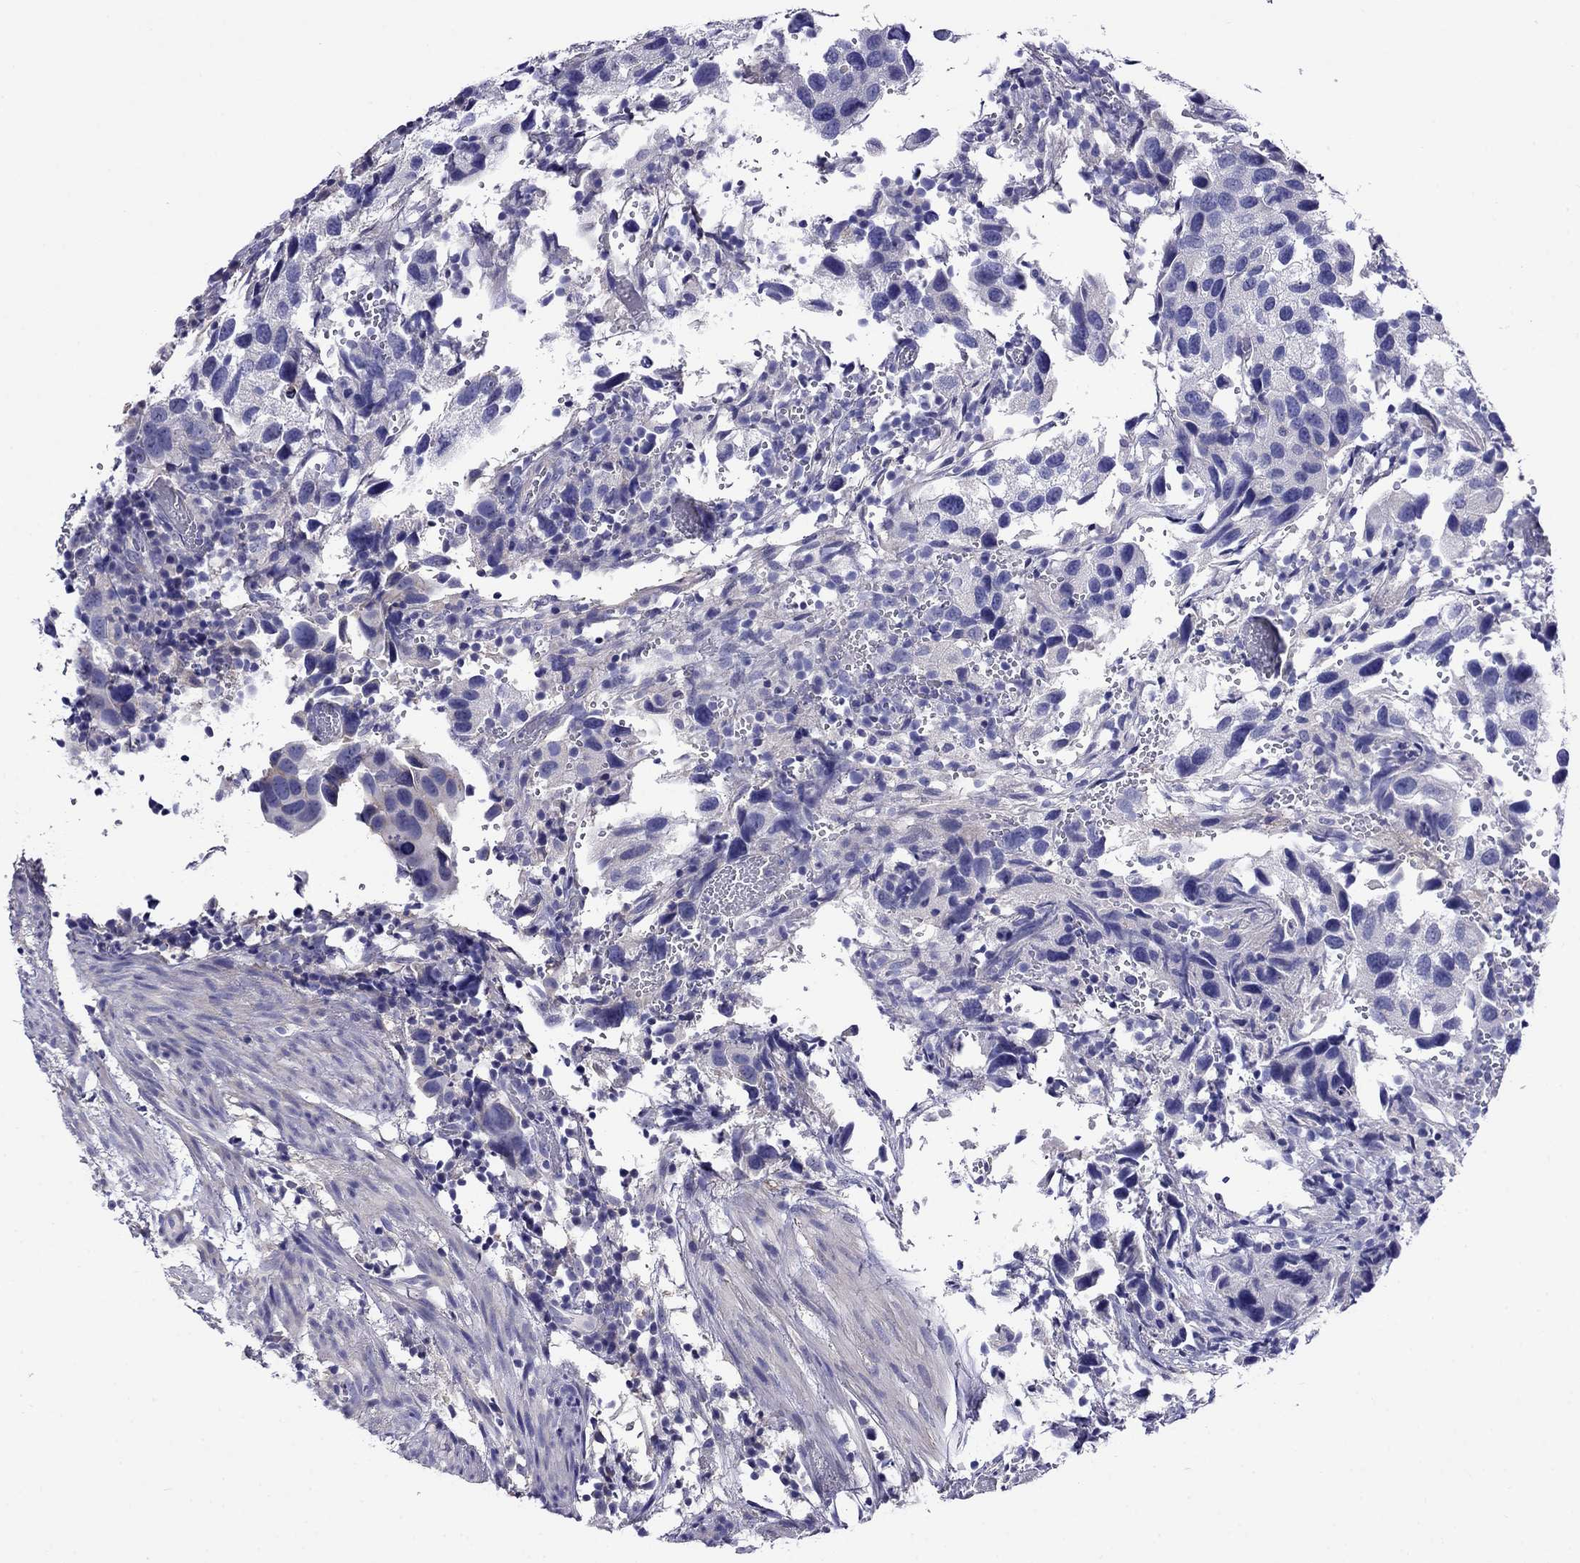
{"staining": {"intensity": "negative", "quantity": "none", "location": "none"}, "tissue": "urothelial cancer", "cell_type": "Tumor cells", "image_type": "cancer", "snomed": [{"axis": "morphology", "description": "Urothelial carcinoma, High grade"}, {"axis": "topography", "description": "Urinary bladder"}], "caption": "Immunohistochemical staining of human urothelial cancer displays no significant expression in tumor cells.", "gene": "SCG2", "patient": {"sex": "male", "age": 79}}